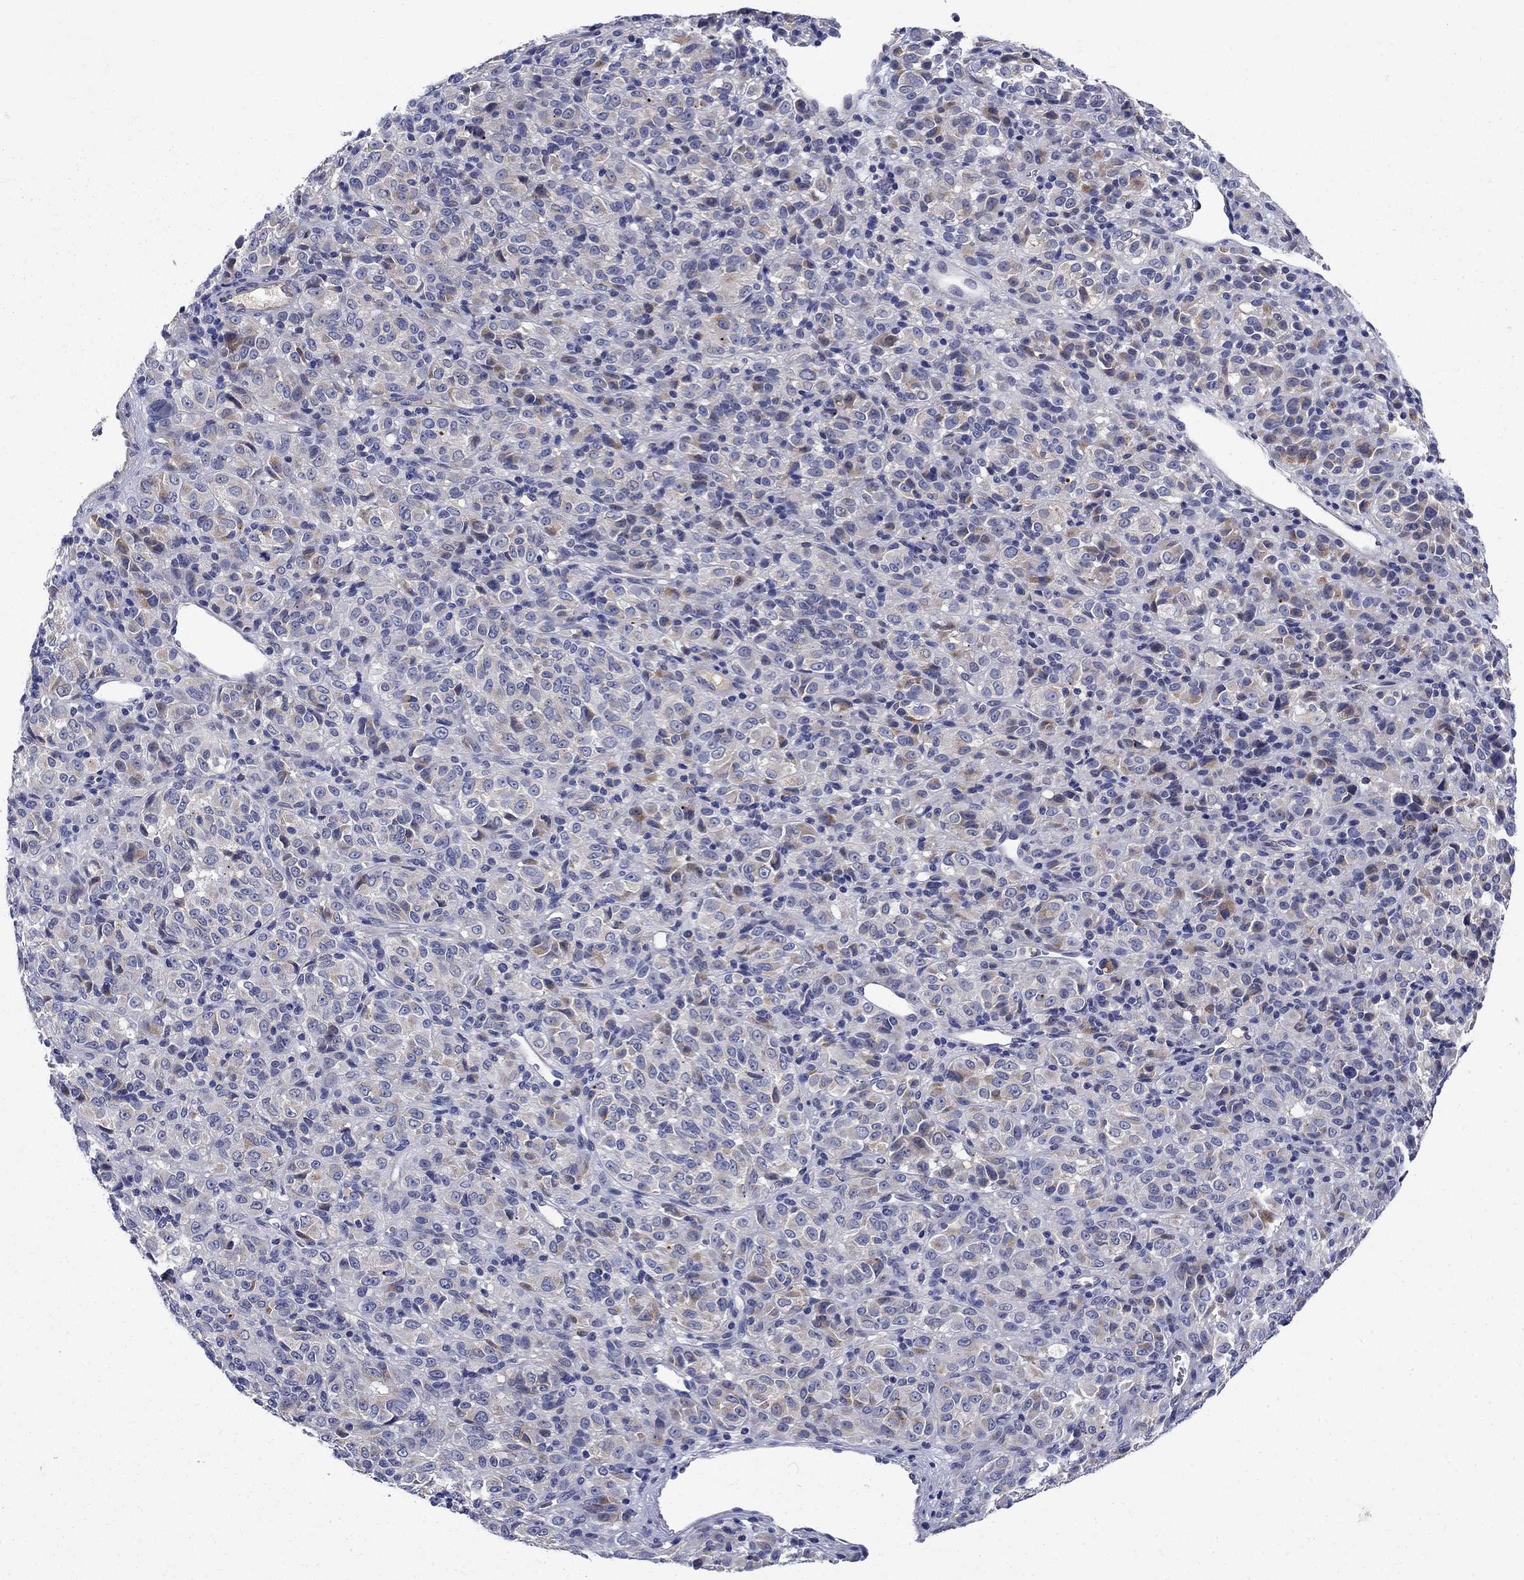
{"staining": {"intensity": "weak", "quantity": "<25%", "location": "cytoplasmic/membranous"}, "tissue": "melanoma", "cell_type": "Tumor cells", "image_type": "cancer", "snomed": [{"axis": "morphology", "description": "Malignant melanoma, Metastatic site"}, {"axis": "topography", "description": "Brain"}], "caption": "IHC of human melanoma demonstrates no positivity in tumor cells.", "gene": "STAB2", "patient": {"sex": "female", "age": 56}}